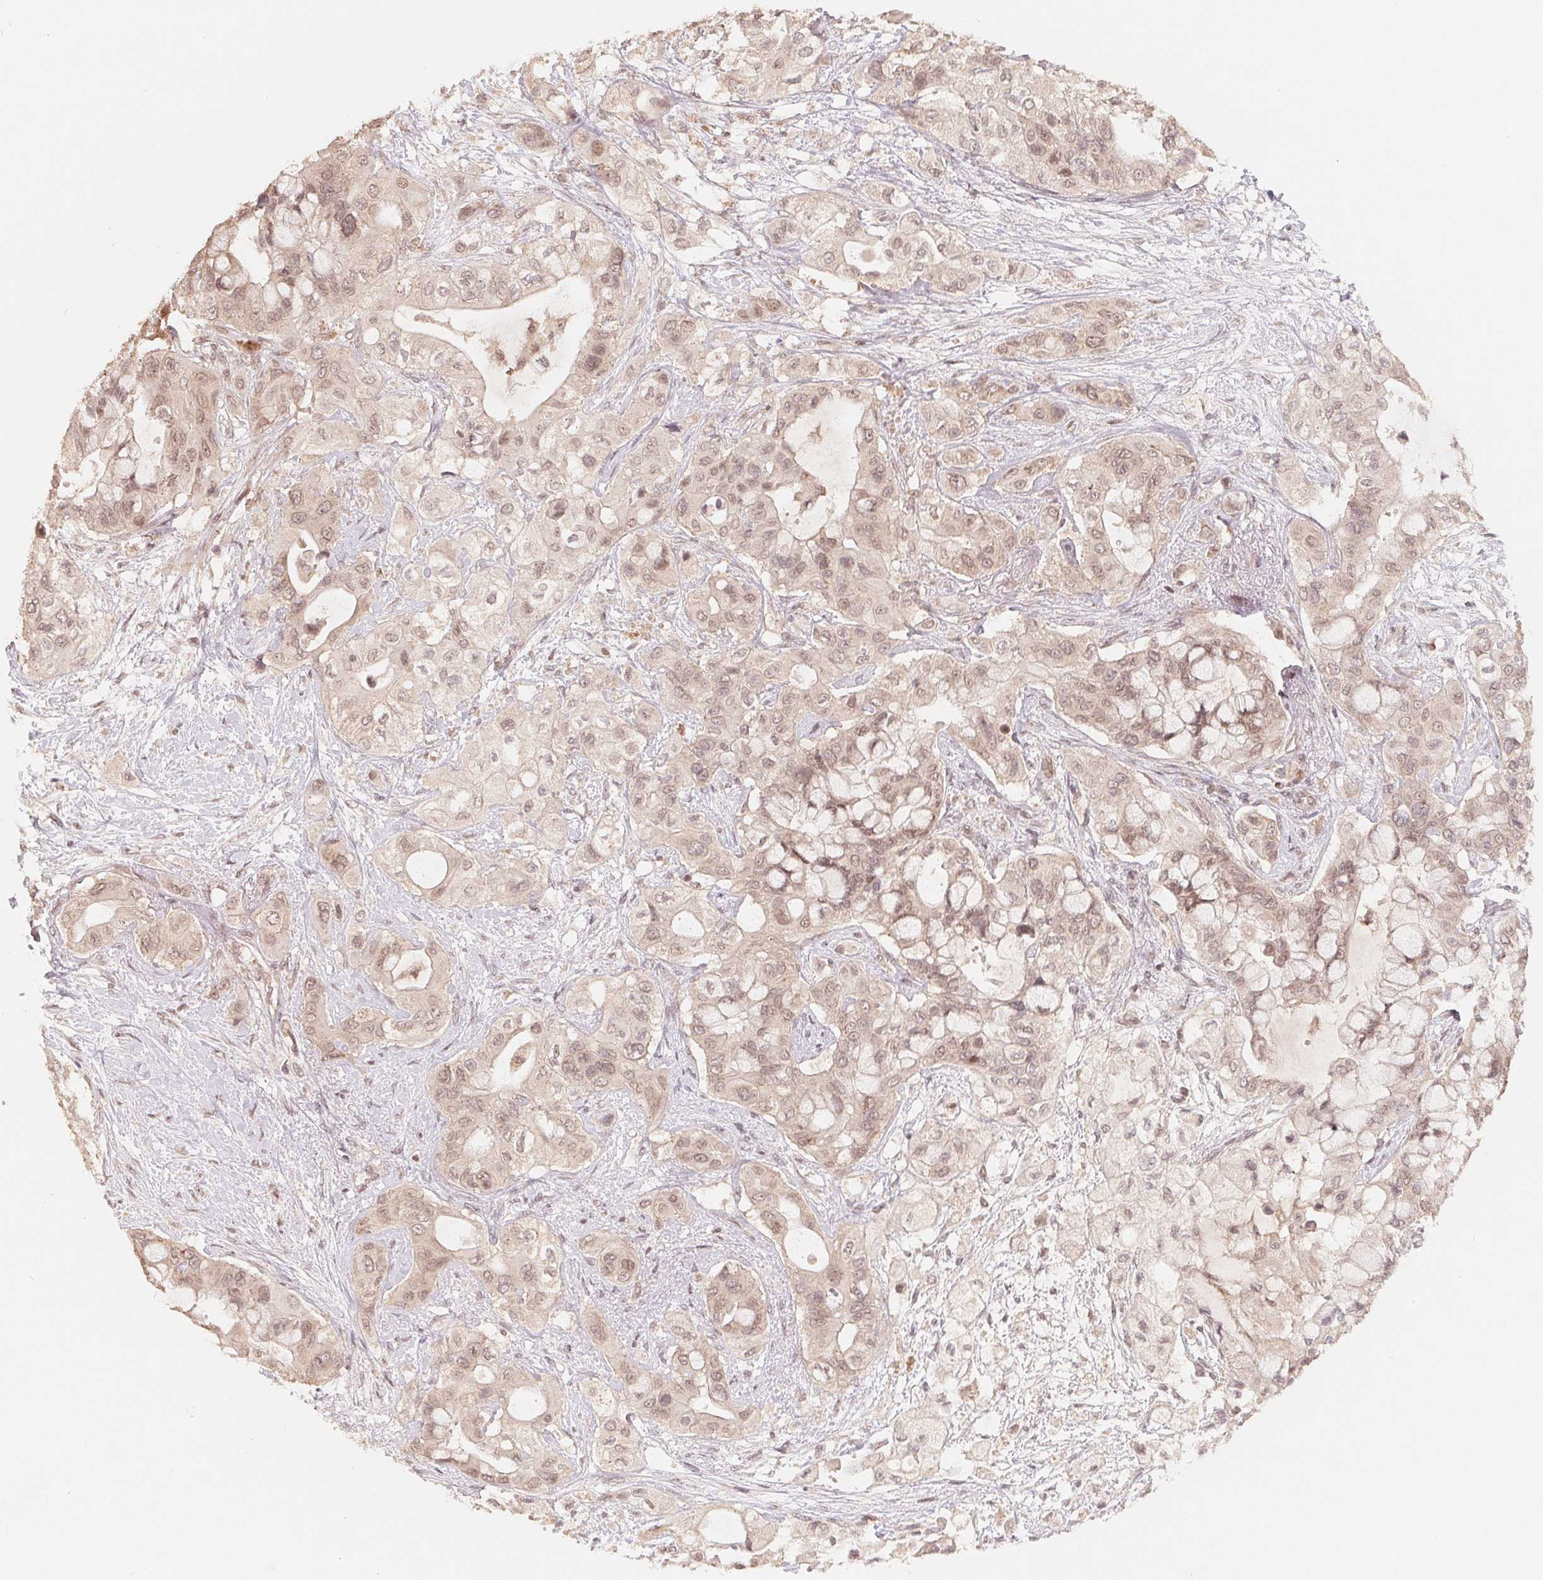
{"staining": {"intensity": "weak", "quantity": ">75%", "location": "cytoplasmic/membranous,nuclear"}, "tissue": "pancreatic cancer", "cell_type": "Tumor cells", "image_type": "cancer", "snomed": [{"axis": "morphology", "description": "Adenocarcinoma, NOS"}, {"axis": "topography", "description": "Pancreas"}], "caption": "High-power microscopy captured an immunohistochemistry micrograph of pancreatic cancer (adenocarcinoma), revealing weak cytoplasmic/membranous and nuclear expression in about >75% of tumor cells.", "gene": "HMGN3", "patient": {"sex": "male", "age": 71}}